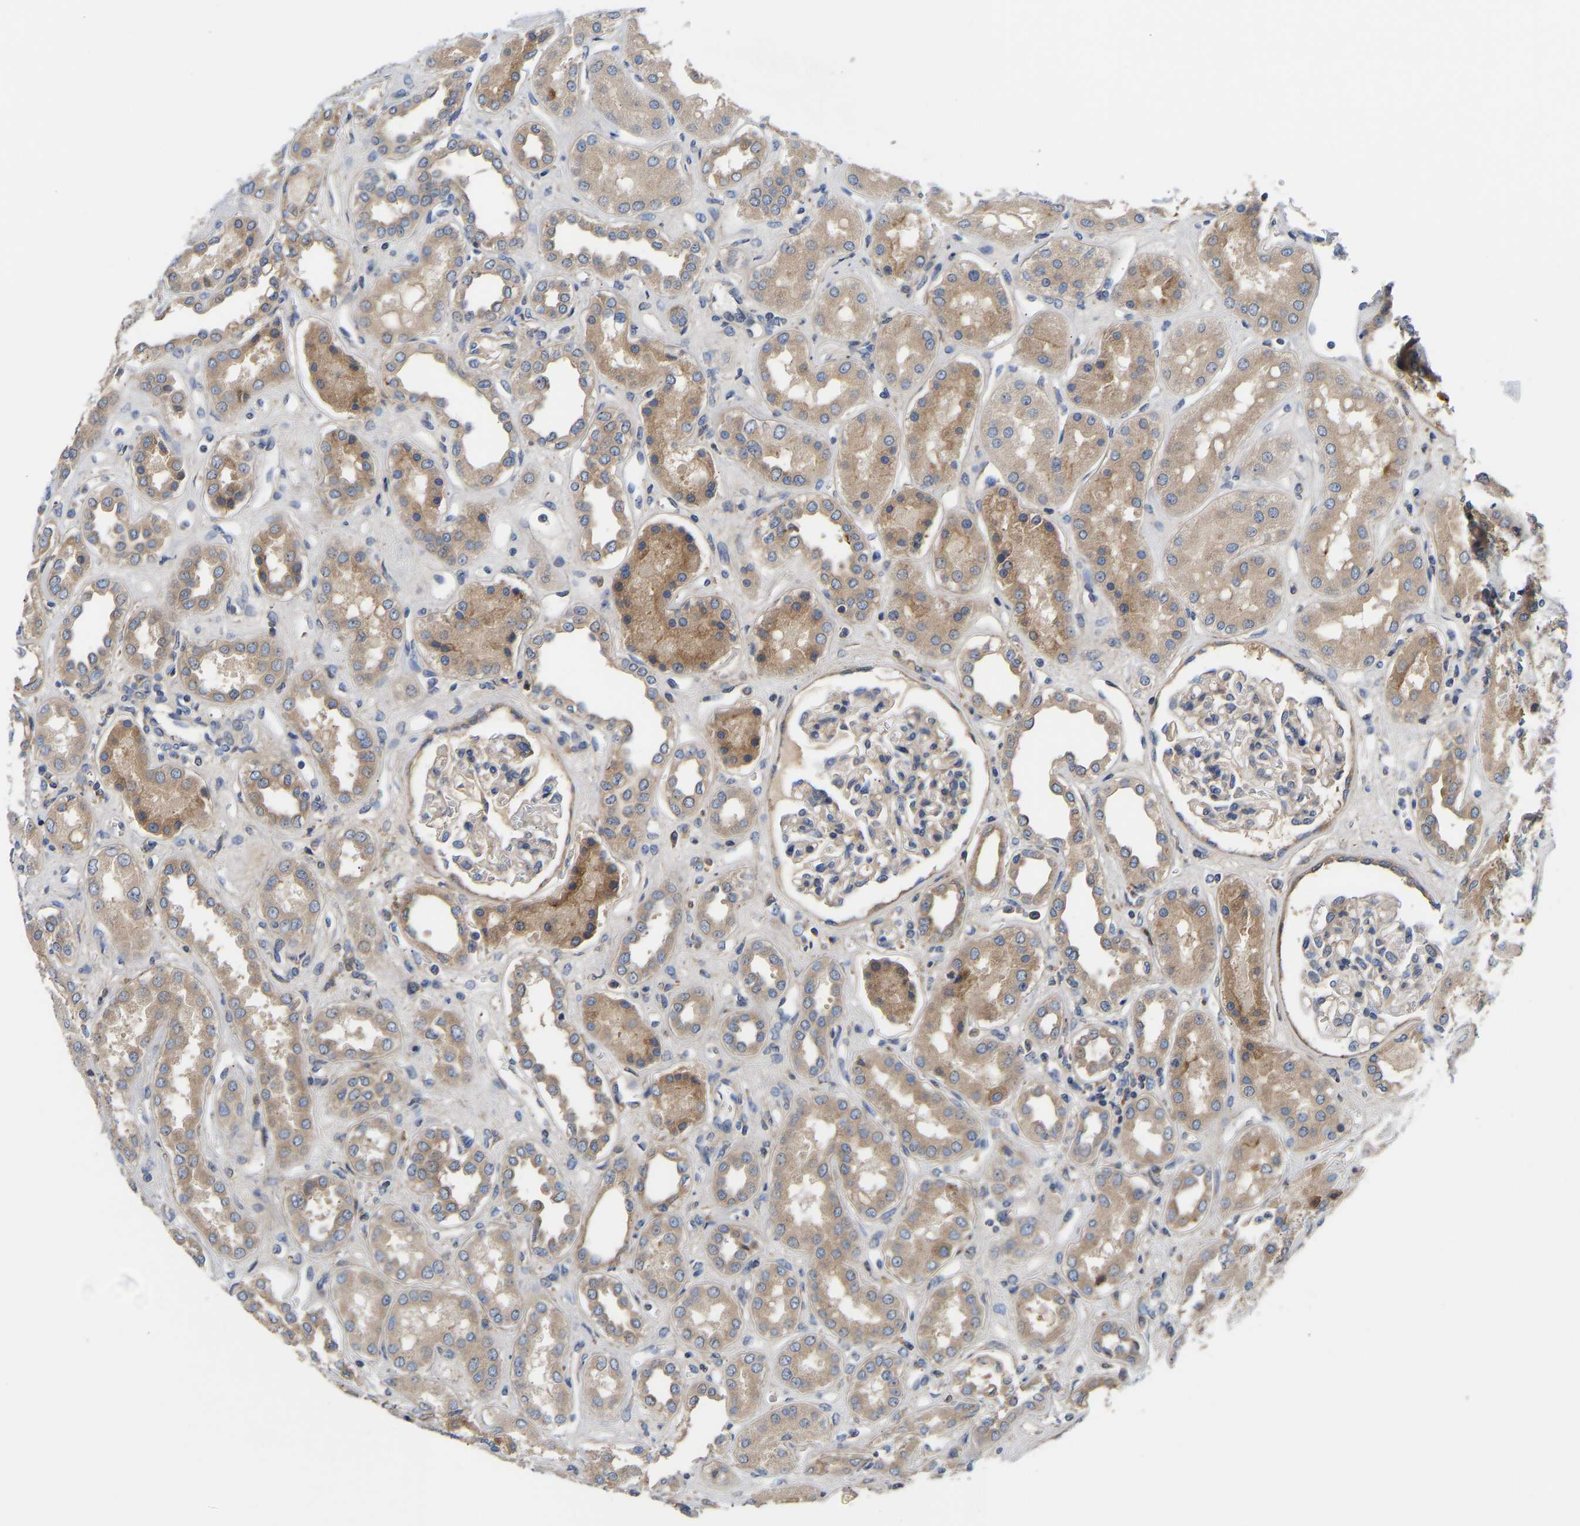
{"staining": {"intensity": "weak", "quantity": "25%-75%", "location": "cytoplasmic/membranous"}, "tissue": "kidney", "cell_type": "Cells in glomeruli", "image_type": "normal", "snomed": [{"axis": "morphology", "description": "Normal tissue, NOS"}, {"axis": "topography", "description": "Kidney"}], "caption": "DAB immunohistochemical staining of benign kidney displays weak cytoplasmic/membranous protein staining in approximately 25%-75% of cells in glomeruli.", "gene": "AIMP2", "patient": {"sex": "male", "age": 59}}